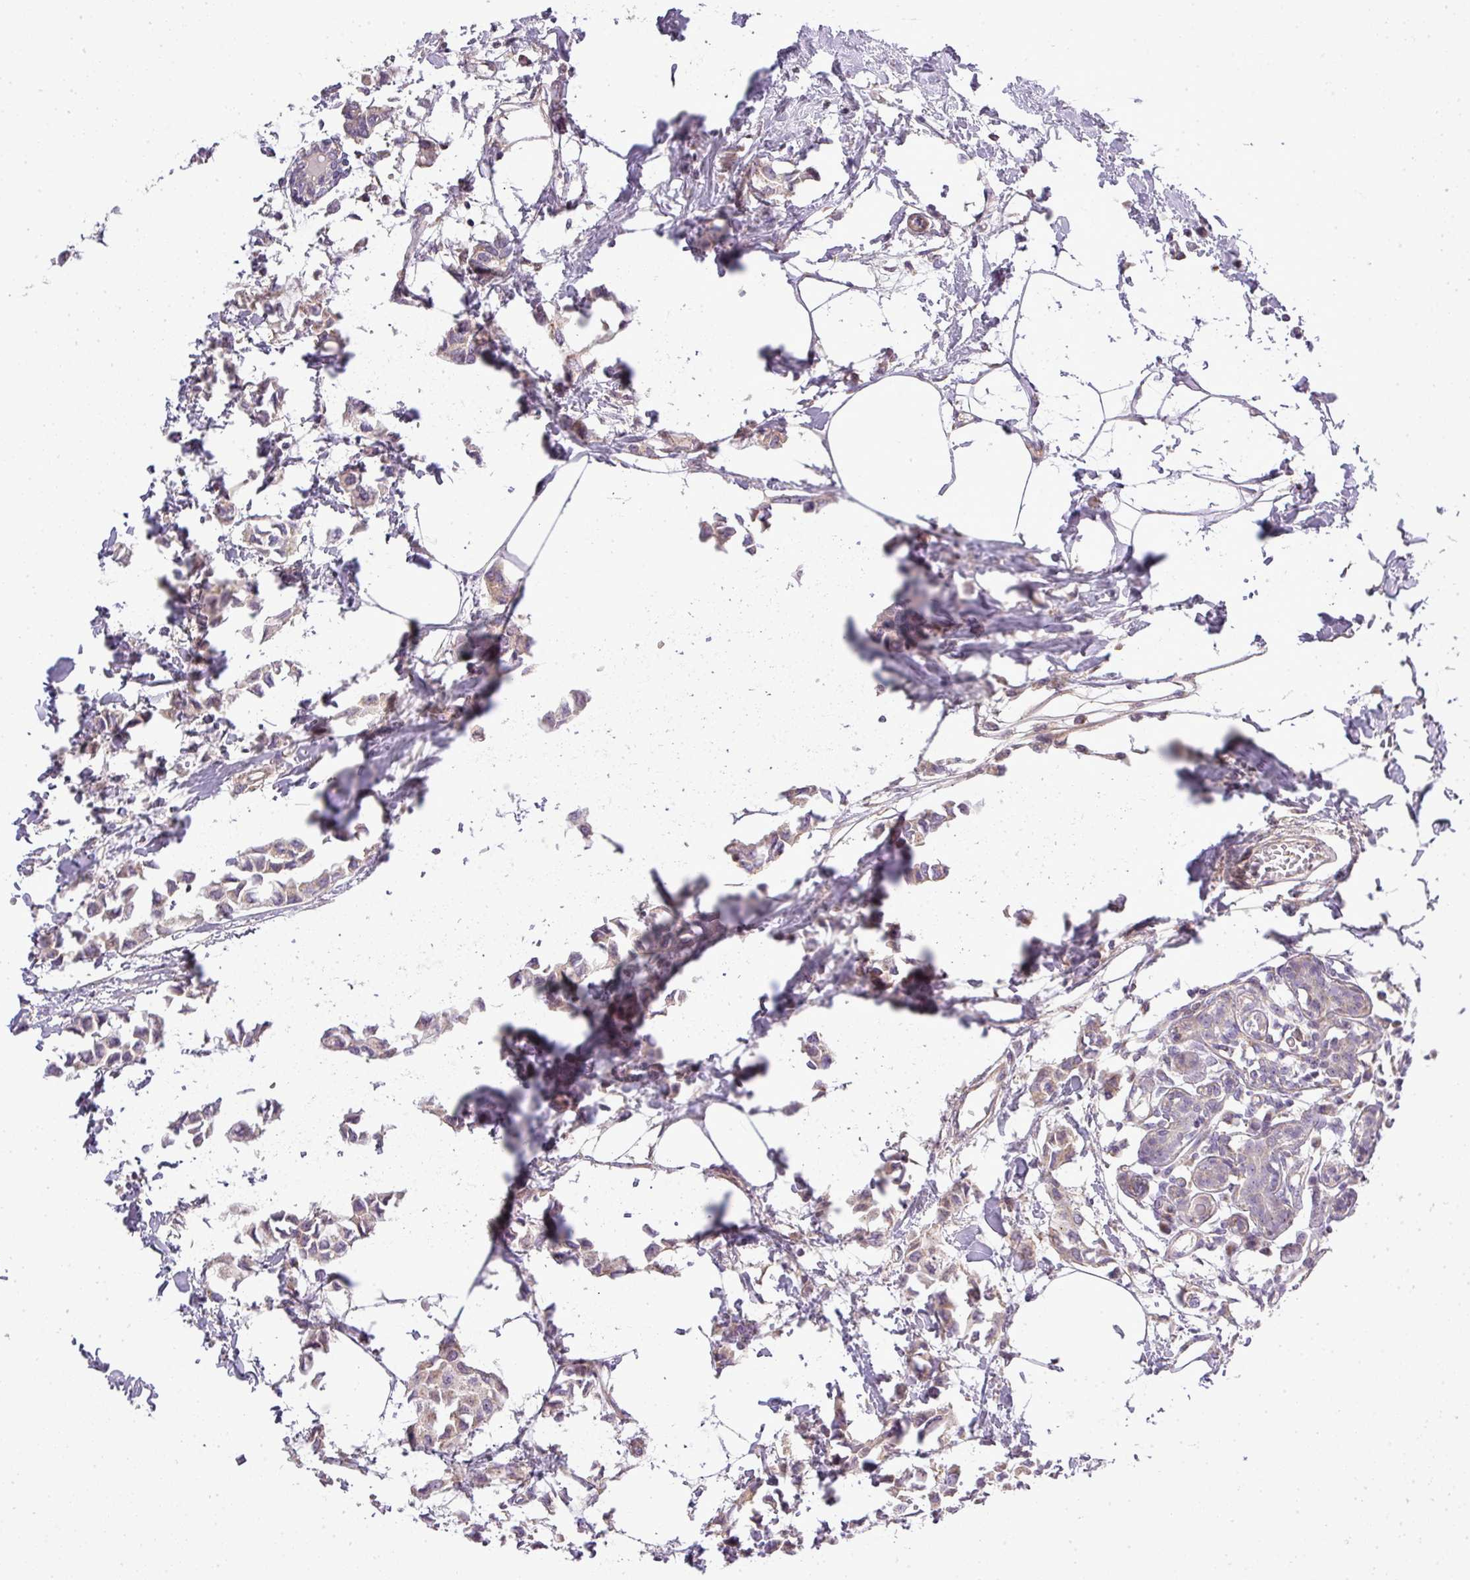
{"staining": {"intensity": "weak", "quantity": "25%-75%", "location": "cytoplasmic/membranous"}, "tissue": "breast cancer", "cell_type": "Tumor cells", "image_type": "cancer", "snomed": [{"axis": "morphology", "description": "Duct carcinoma"}, {"axis": "topography", "description": "Breast"}], "caption": "DAB (3,3'-diaminobenzidine) immunohistochemical staining of human infiltrating ductal carcinoma (breast) shows weak cytoplasmic/membranous protein expression in about 25%-75% of tumor cells.", "gene": "ZDHHC1", "patient": {"sex": "female", "age": 73}}